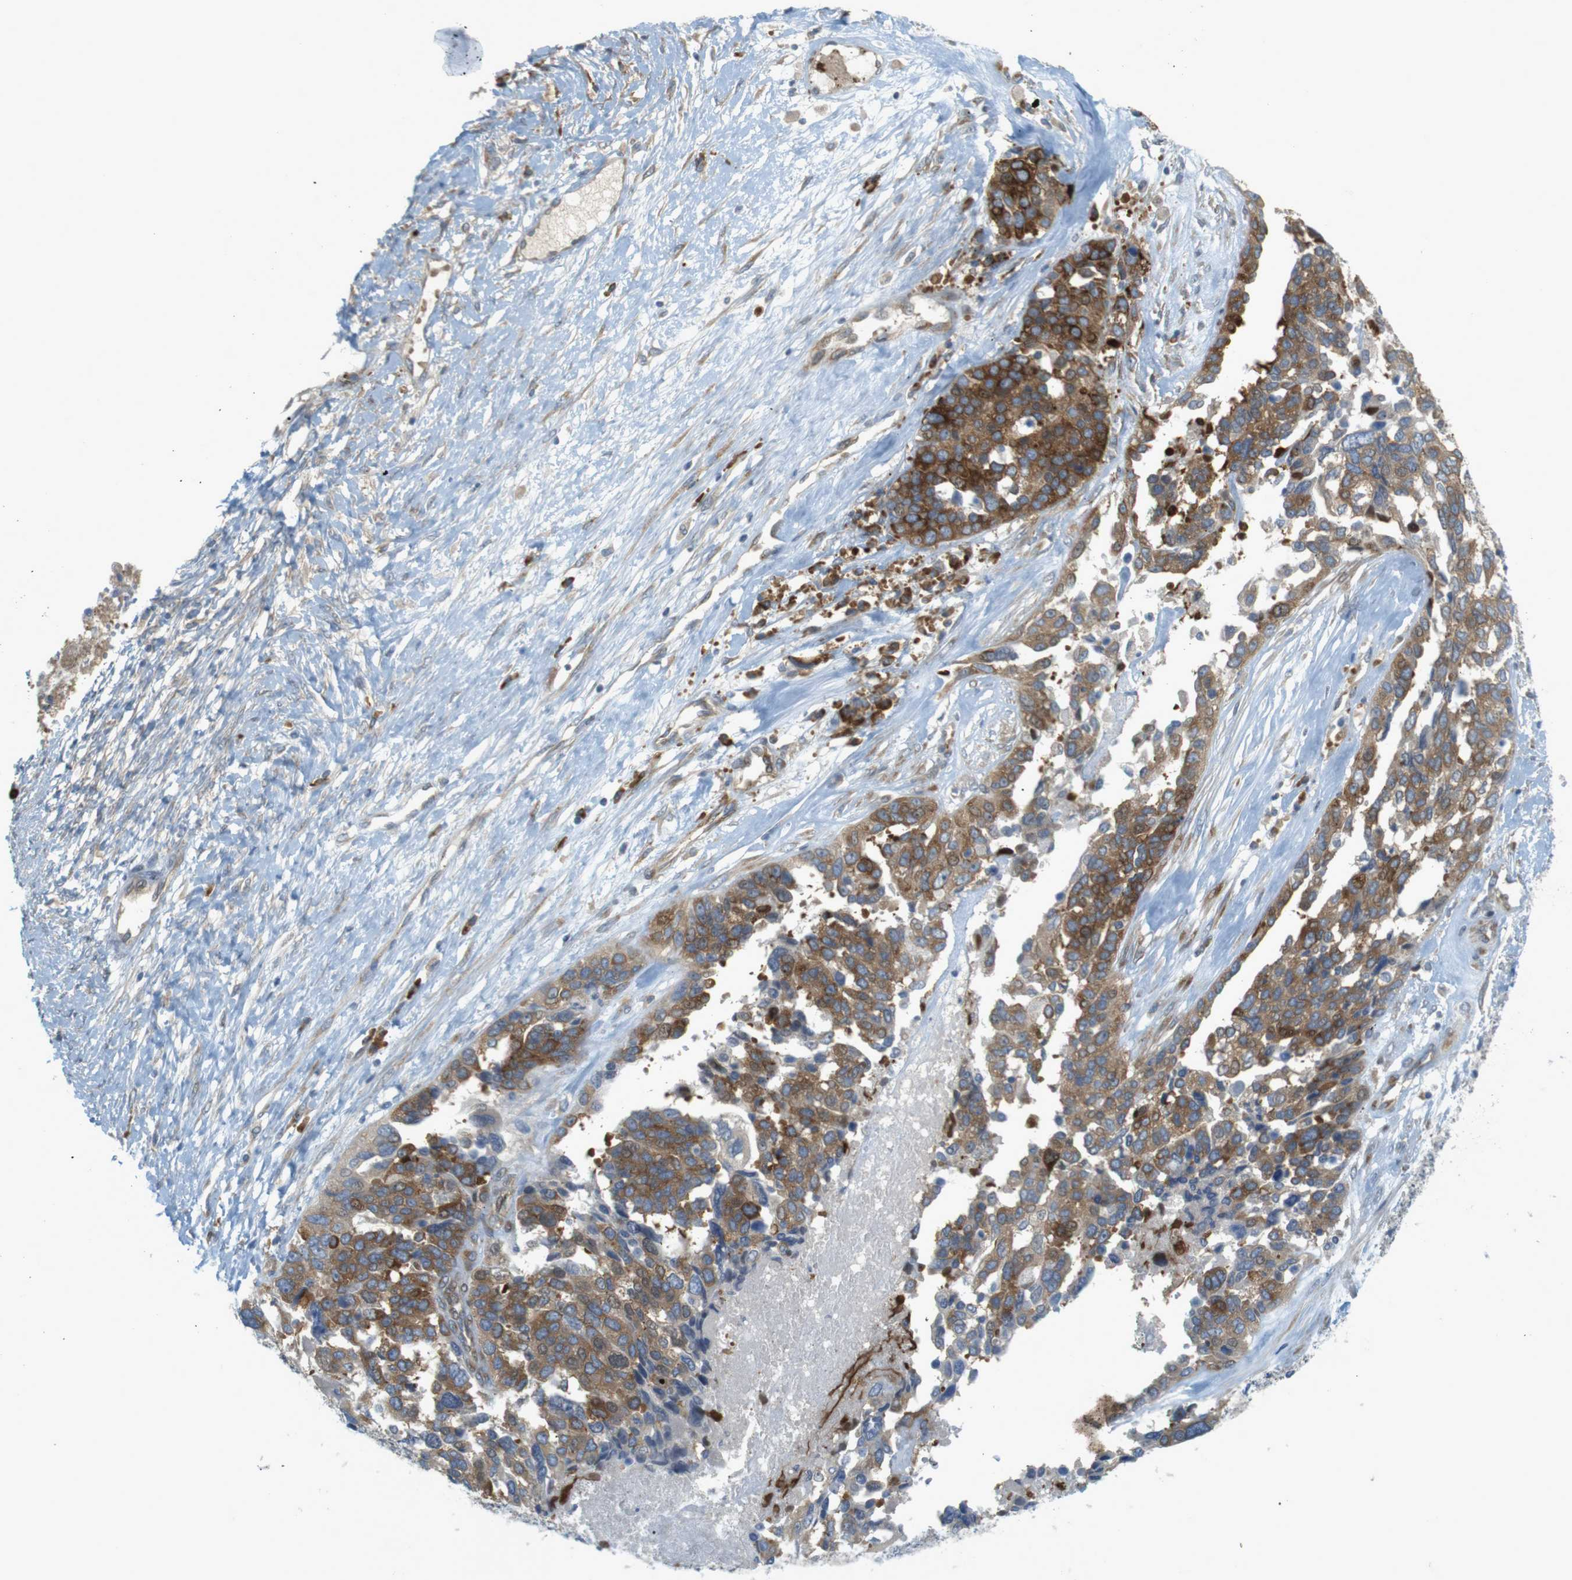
{"staining": {"intensity": "moderate", "quantity": ">75%", "location": "cytoplasmic/membranous"}, "tissue": "ovarian cancer", "cell_type": "Tumor cells", "image_type": "cancer", "snomed": [{"axis": "morphology", "description": "Cystadenocarcinoma, serous, NOS"}, {"axis": "topography", "description": "Ovary"}], "caption": "IHC image of neoplastic tissue: human ovarian cancer stained using immunohistochemistry demonstrates medium levels of moderate protein expression localized specifically in the cytoplasmic/membranous of tumor cells, appearing as a cytoplasmic/membranous brown color.", "gene": "GJC3", "patient": {"sex": "female", "age": 44}}